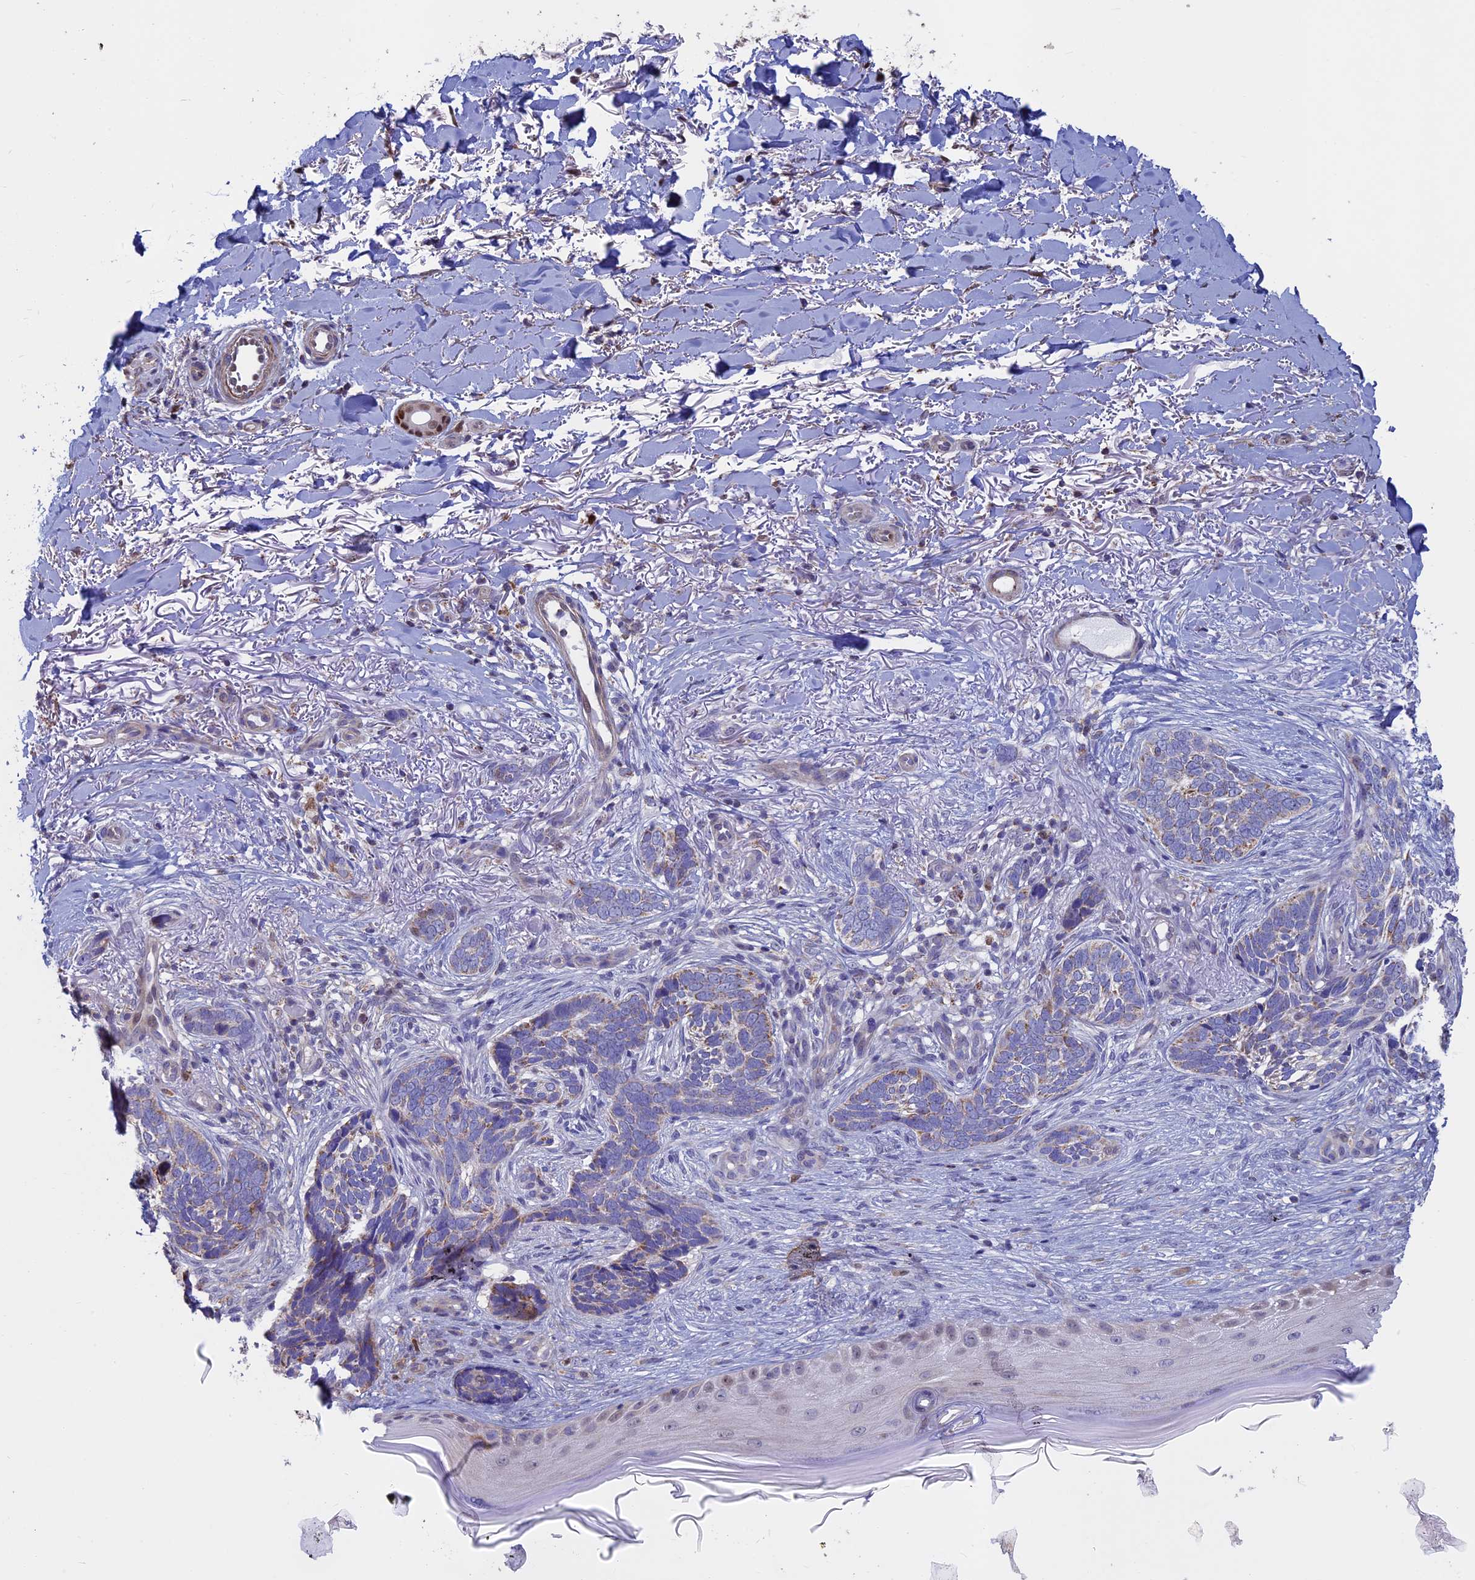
{"staining": {"intensity": "weak", "quantity": "<25%", "location": "cytoplasmic/membranous"}, "tissue": "skin cancer", "cell_type": "Tumor cells", "image_type": "cancer", "snomed": [{"axis": "morphology", "description": "Normal tissue, NOS"}, {"axis": "morphology", "description": "Basal cell carcinoma"}, {"axis": "topography", "description": "Skin"}], "caption": "This is an immunohistochemistry (IHC) histopathology image of basal cell carcinoma (skin). There is no expression in tumor cells.", "gene": "ACSS1", "patient": {"sex": "female", "age": 67}}